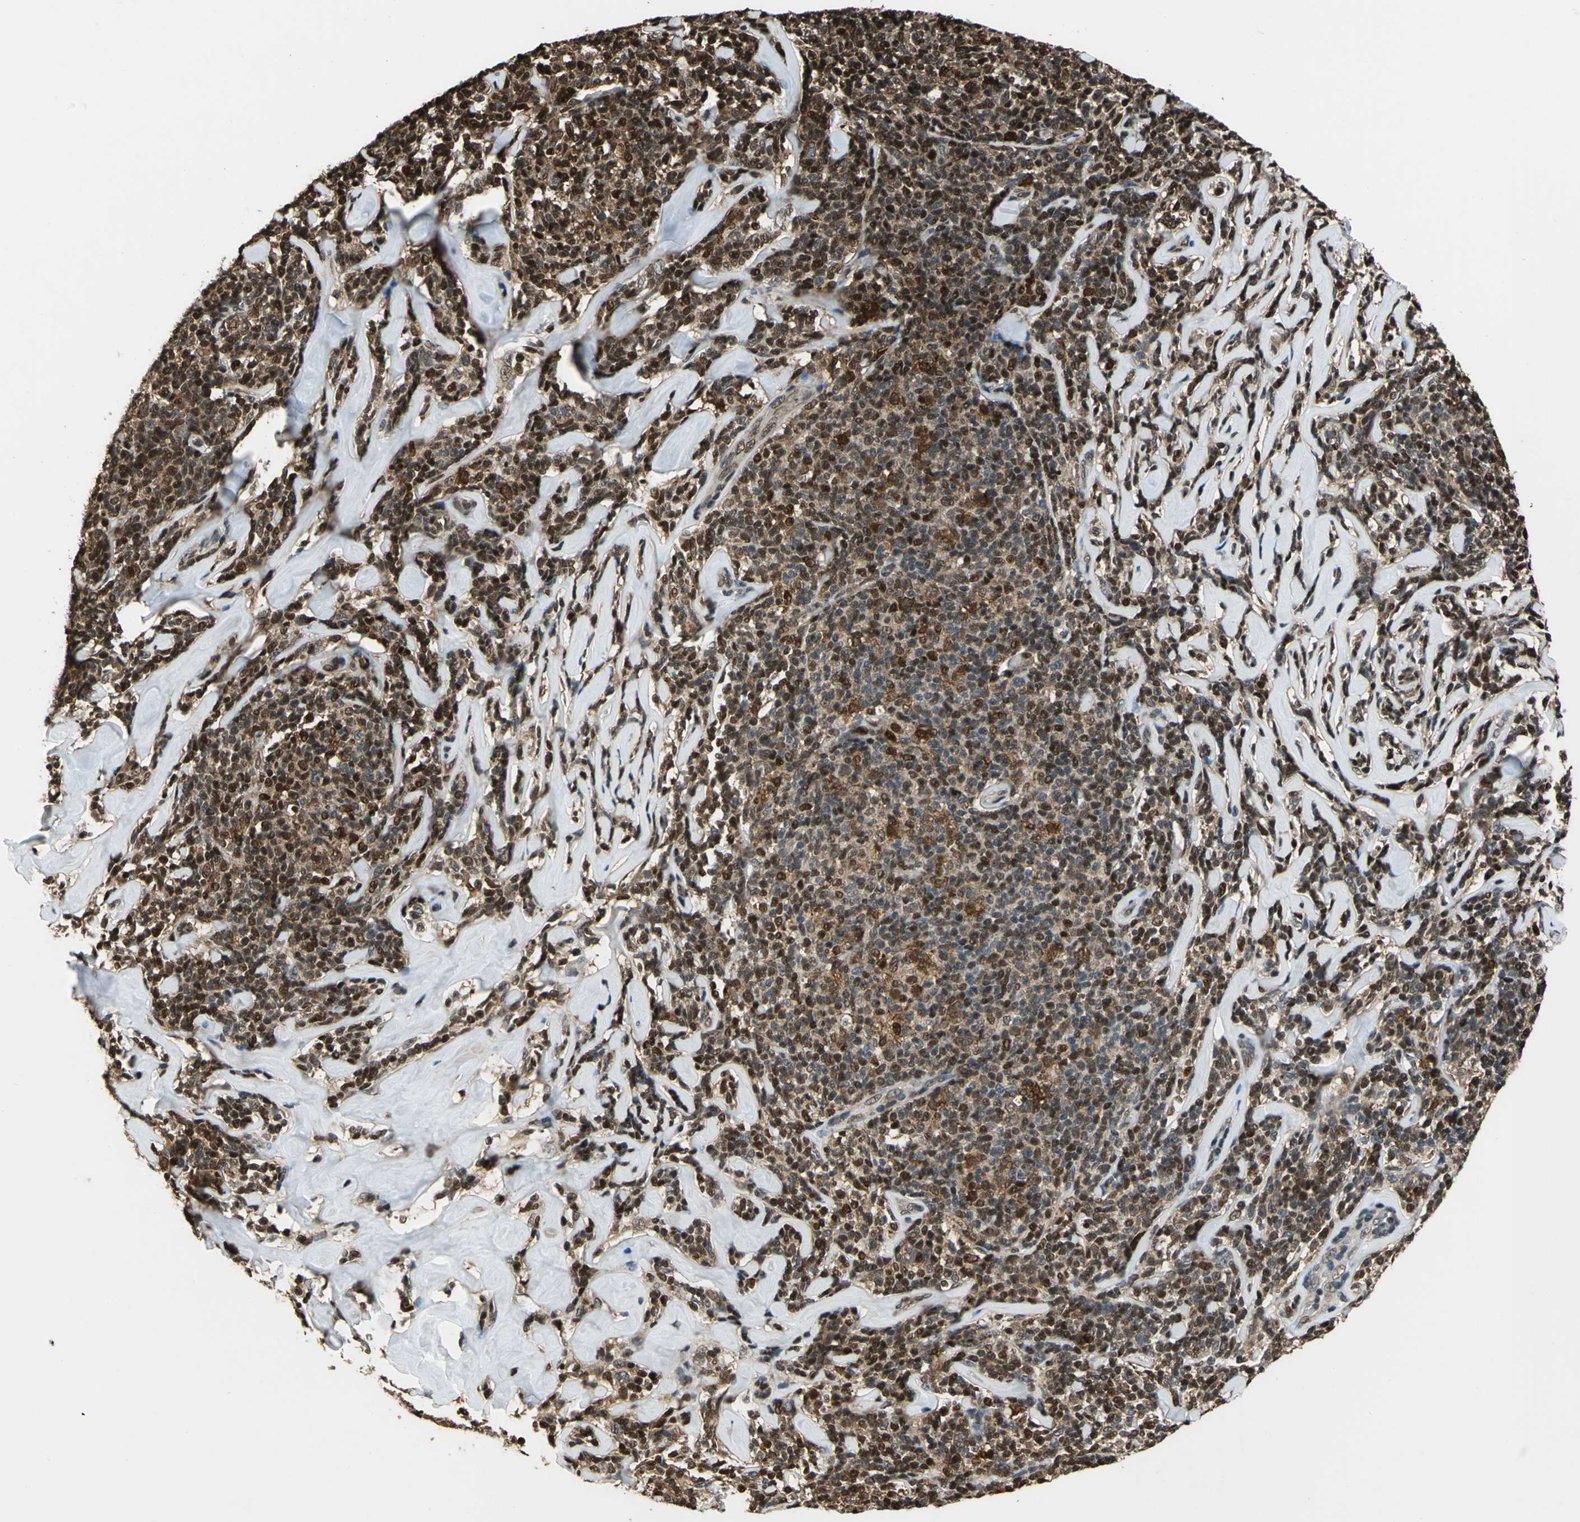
{"staining": {"intensity": "moderate", "quantity": ">75%", "location": "cytoplasmic/membranous,nuclear"}, "tissue": "lymphoma", "cell_type": "Tumor cells", "image_type": "cancer", "snomed": [{"axis": "morphology", "description": "Malignant lymphoma, non-Hodgkin's type, Low grade"}, {"axis": "topography", "description": "Lymph node"}], "caption": "Low-grade malignant lymphoma, non-Hodgkin's type tissue shows moderate cytoplasmic/membranous and nuclear expression in about >75% of tumor cells, visualized by immunohistochemistry.", "gene": "MIS18BP1", "patient": {"sex": "female", "age": 56}}